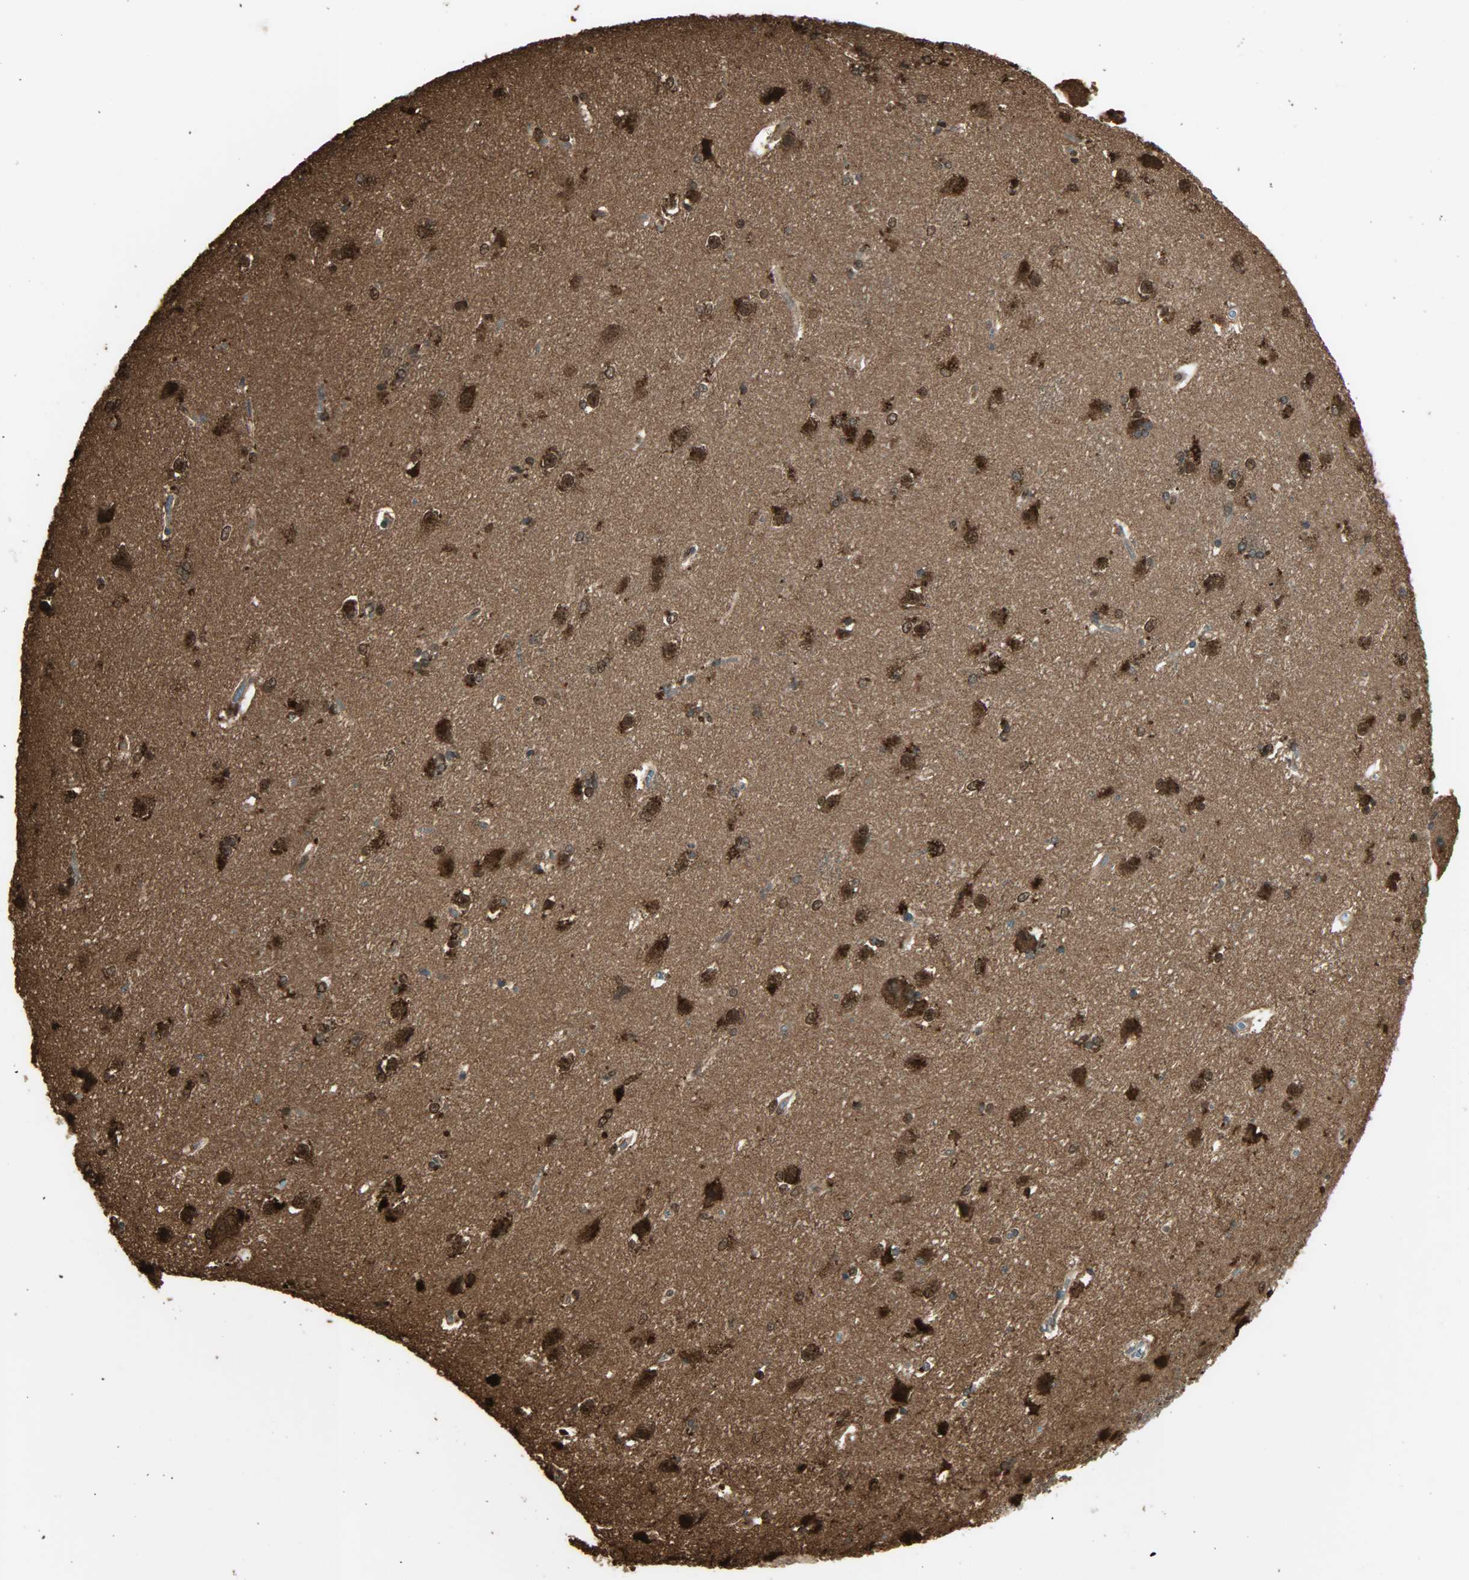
{"staining": {"intensity": "strong", "quantity": ">75%", "location": "cytoplasmic/membranous,nuclear"}, "tissue": "caudate", "cell_type": "Glial cells", "image_type": "normal", "snomed": [{"axis": "morphology", "description": "Normal tissue, NOS"}, {"axis": "topography", "description": "Lateral ventricle wall"}], "caption": "Caudate stained with a brown dye exhibits strong cytoplasmic/membranous,nuclear positive staining in about >75% of glial cells.", "gene": "YWHAZ", "patient": {"sex": "female", "age": 19}}